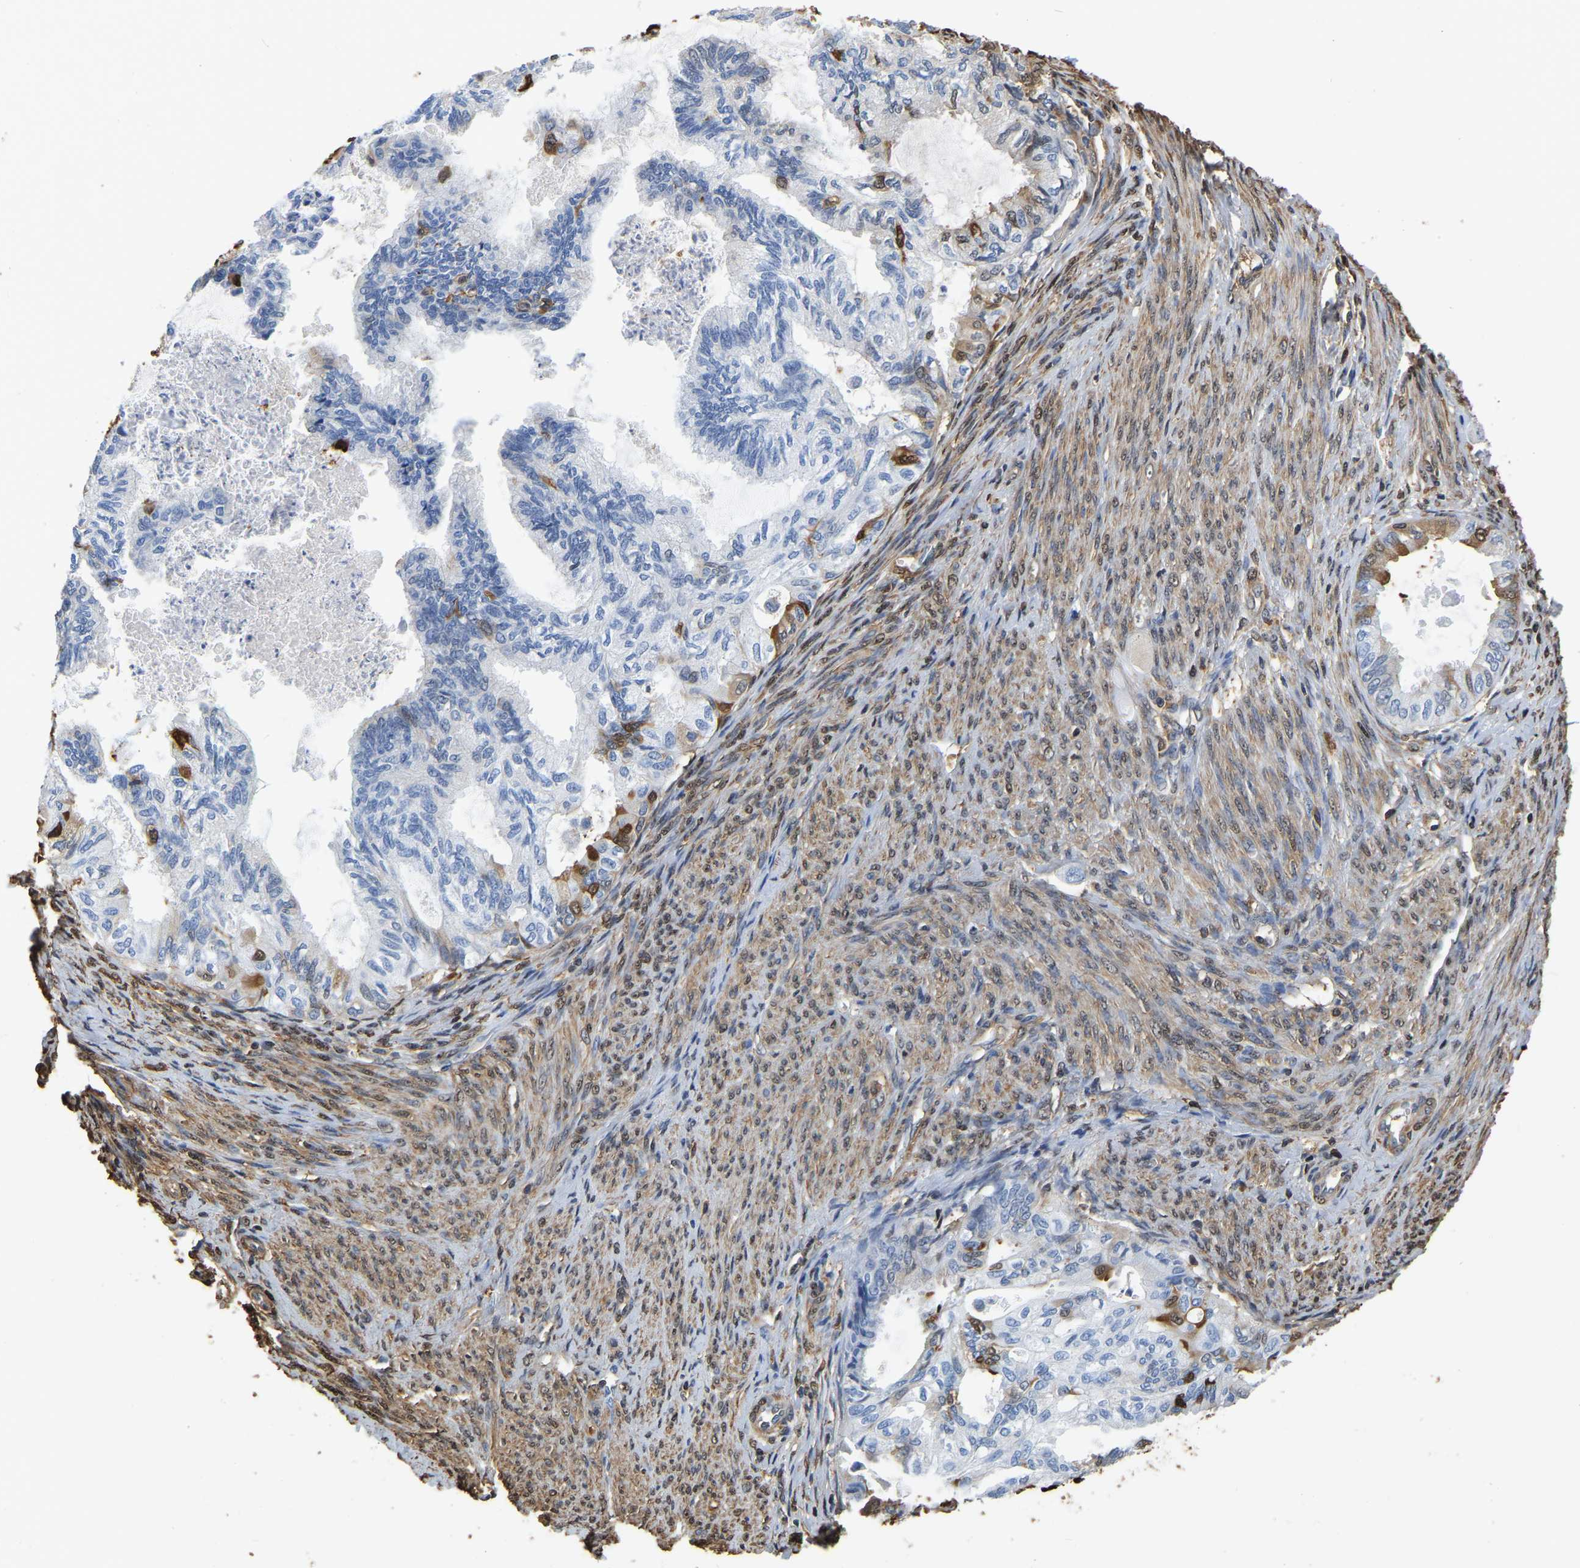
{"staining": {"intensity": "moderate", "quantity": "<25%", "location": "cytoplasmic/membranous"}, "tissue": "cervical cancer", "cell_type": "Tumor cells", "image_type": "cancer", "snomed": [{"axis": "morphology", "description": "Normal tissue, NOS"}, {"axis": "morphology", "description": "Adenocarcinoma, NOS"}, {"axis": "topography", "description": "Cervix"}, {"axis": "topography", "description": "Endometrium"}], "caption": "High-magnification brightfield microscopy of adenocarcinoma (cervical) stained with DAB (brown) and counterstained with hematoxylin (blue). tumor cells exhibit moderate cytoplasmic/membranous positivity is present in approximately<25% of cells. The staining was performed using DAB (3,3'-diaminobenzidine), with brown indicating positive protein expression. Nuclei are stained blue with hematoxylin.", "gene": "LDHB", "patient": {"sex": "female", "age": 86}}